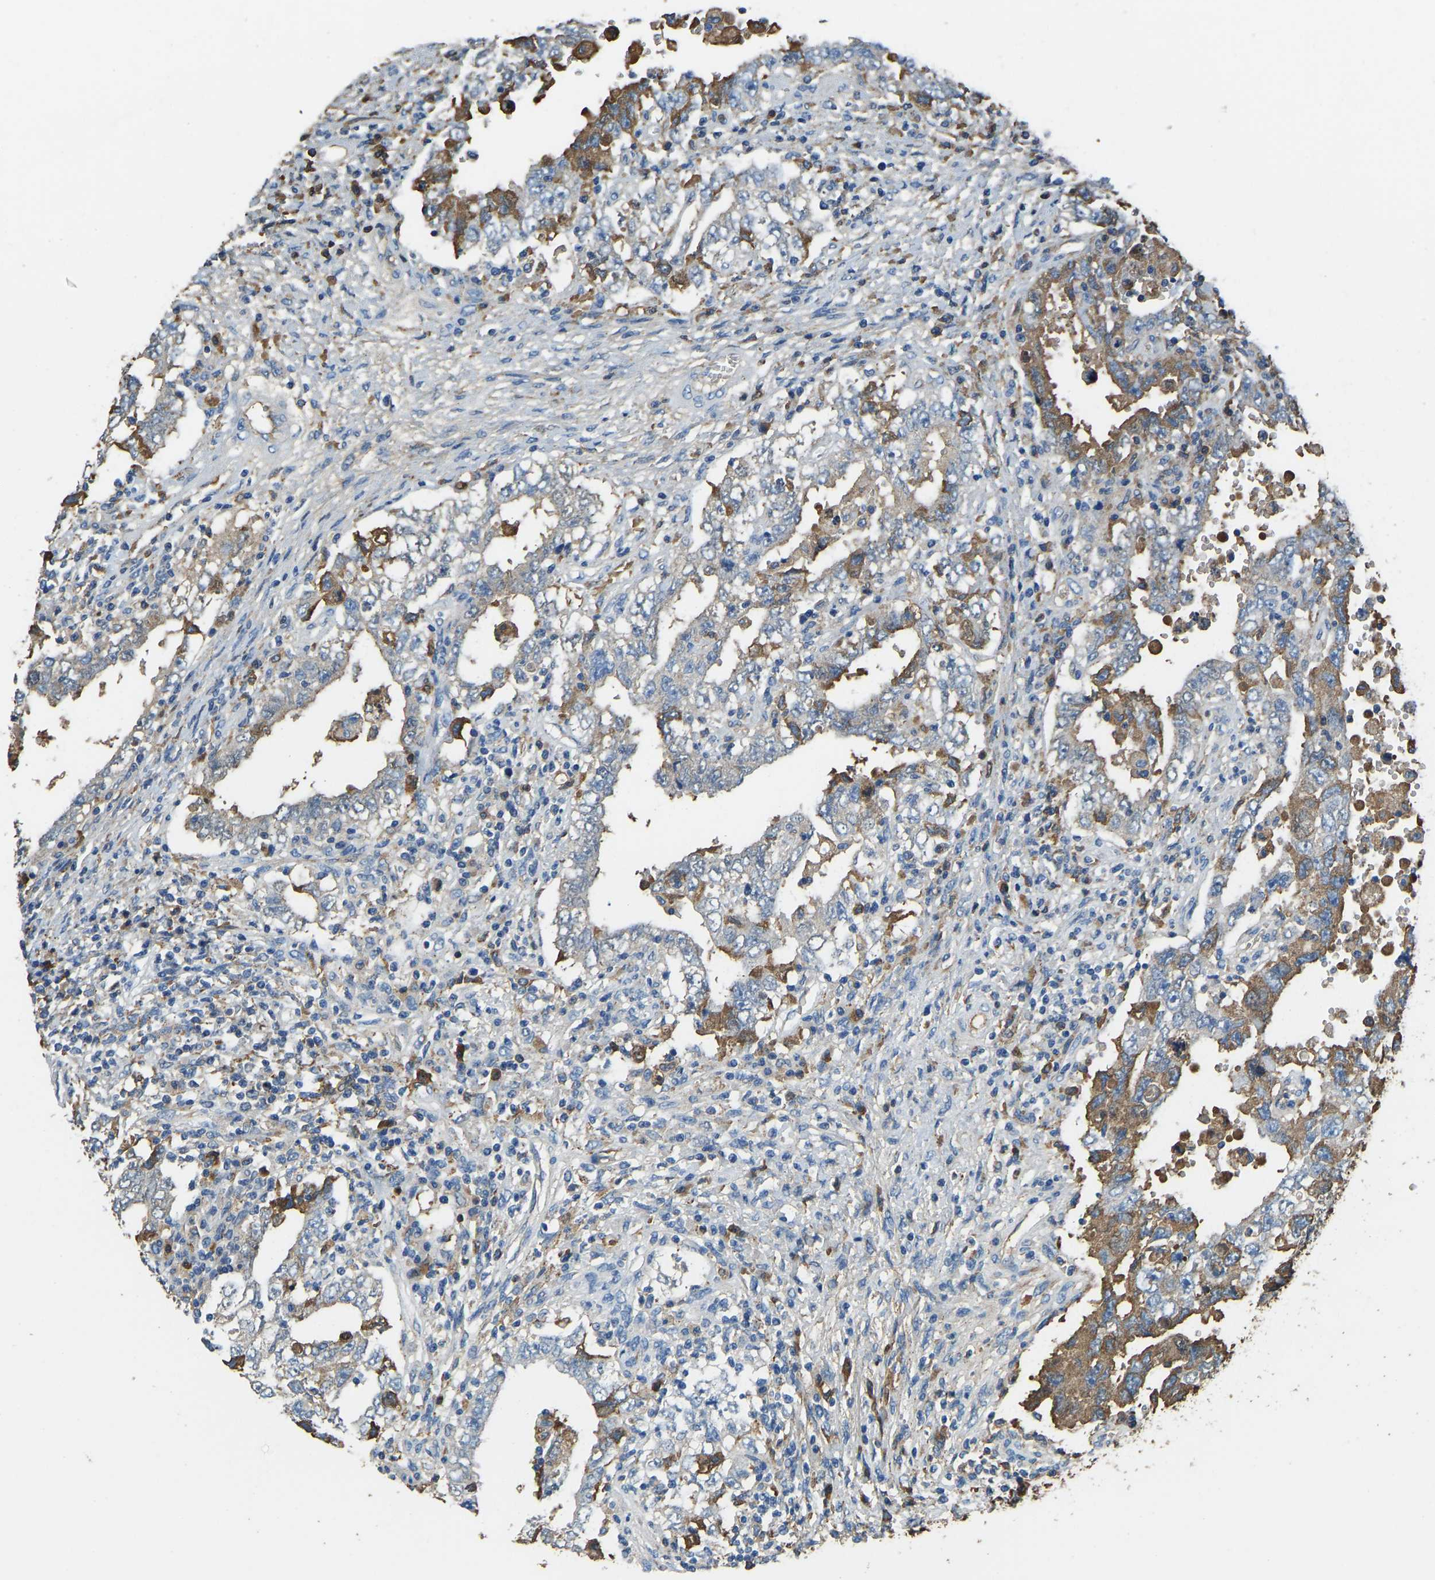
{"staining": {"intensity": "moderate", "quantity": "<25%", "location": "cytoplasmic/membranous"}, "tissue": "testis cancer", "cell_type": "Tumor cells", "image_type": "cancer", "snomed": [{"axis": "morphology", "description": "Carcinoma, Embryonal, NOS"}, {"axis": "topography", "description": "Testis"}], "caption": "An image showing moderate cytoplasmic/membranous staining in about <25% of tumor cells in embryonal carcinoma (testis), as visualized by brown immunohistochemical staining.", "gene": "THBS4", "patient": {"sex": "male", "age": 26}}